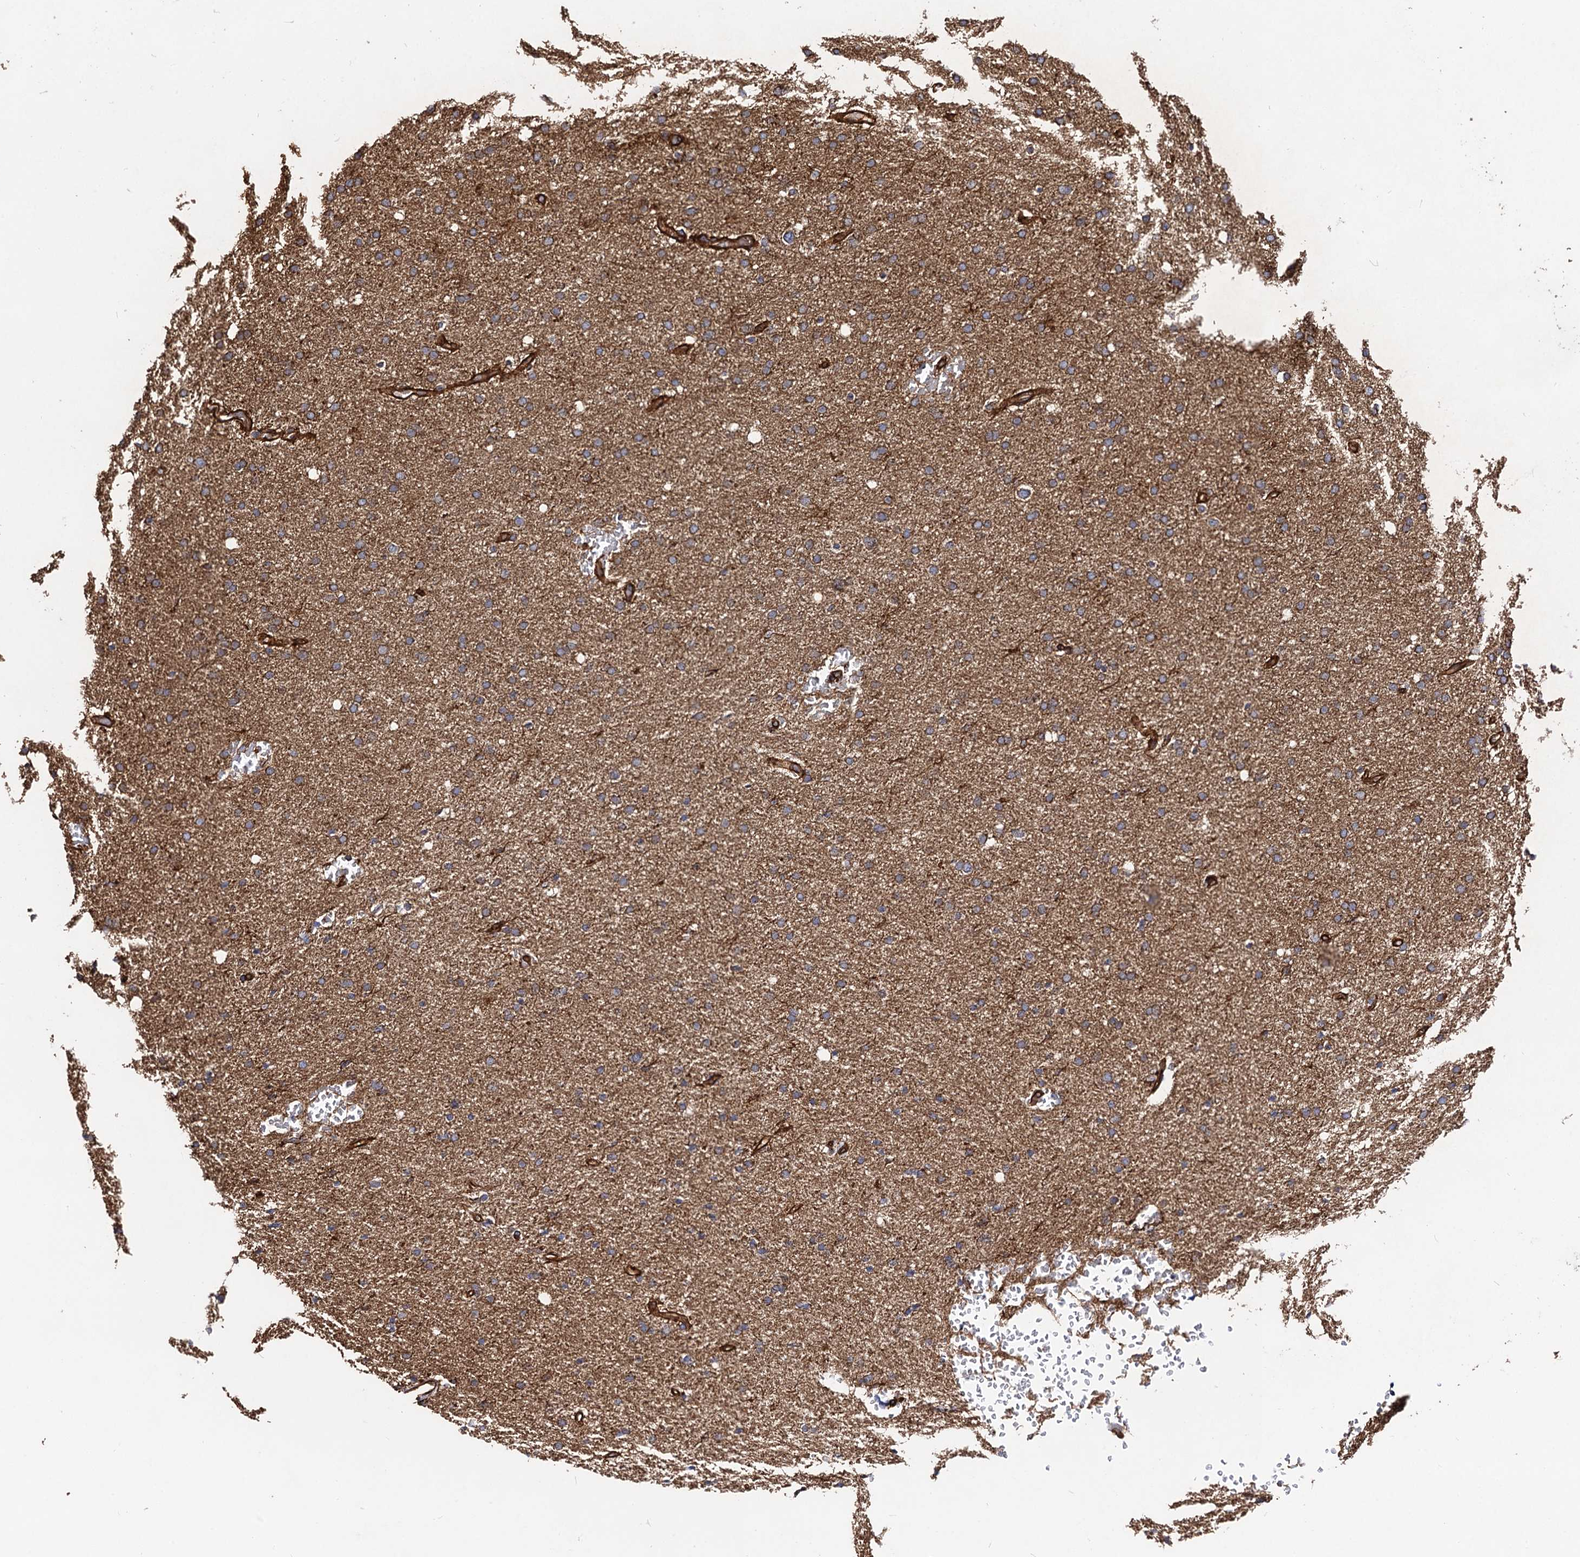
{"staining": {"intensity": "moderate", "quantity": "25%-75%", "location": "cytoplasmic/membranous"}, "tissue": "glioma", "cell_type": "Tumor cells", "image_type": "cancer", "snomed": [{"axis": "morphology", "description": "Glioma, malignant, High grade"}, {"axis": "topography", "description": "Cerebral cortex"}], "caption": "About 25%-75% of tumor cells in glioma reveal moderate cytoplasmic/membranous protein expression as visualized by brown immunohistochemical staining.", "gene": "CIP2A", "patient": {"sex": "female", "age": 36}}